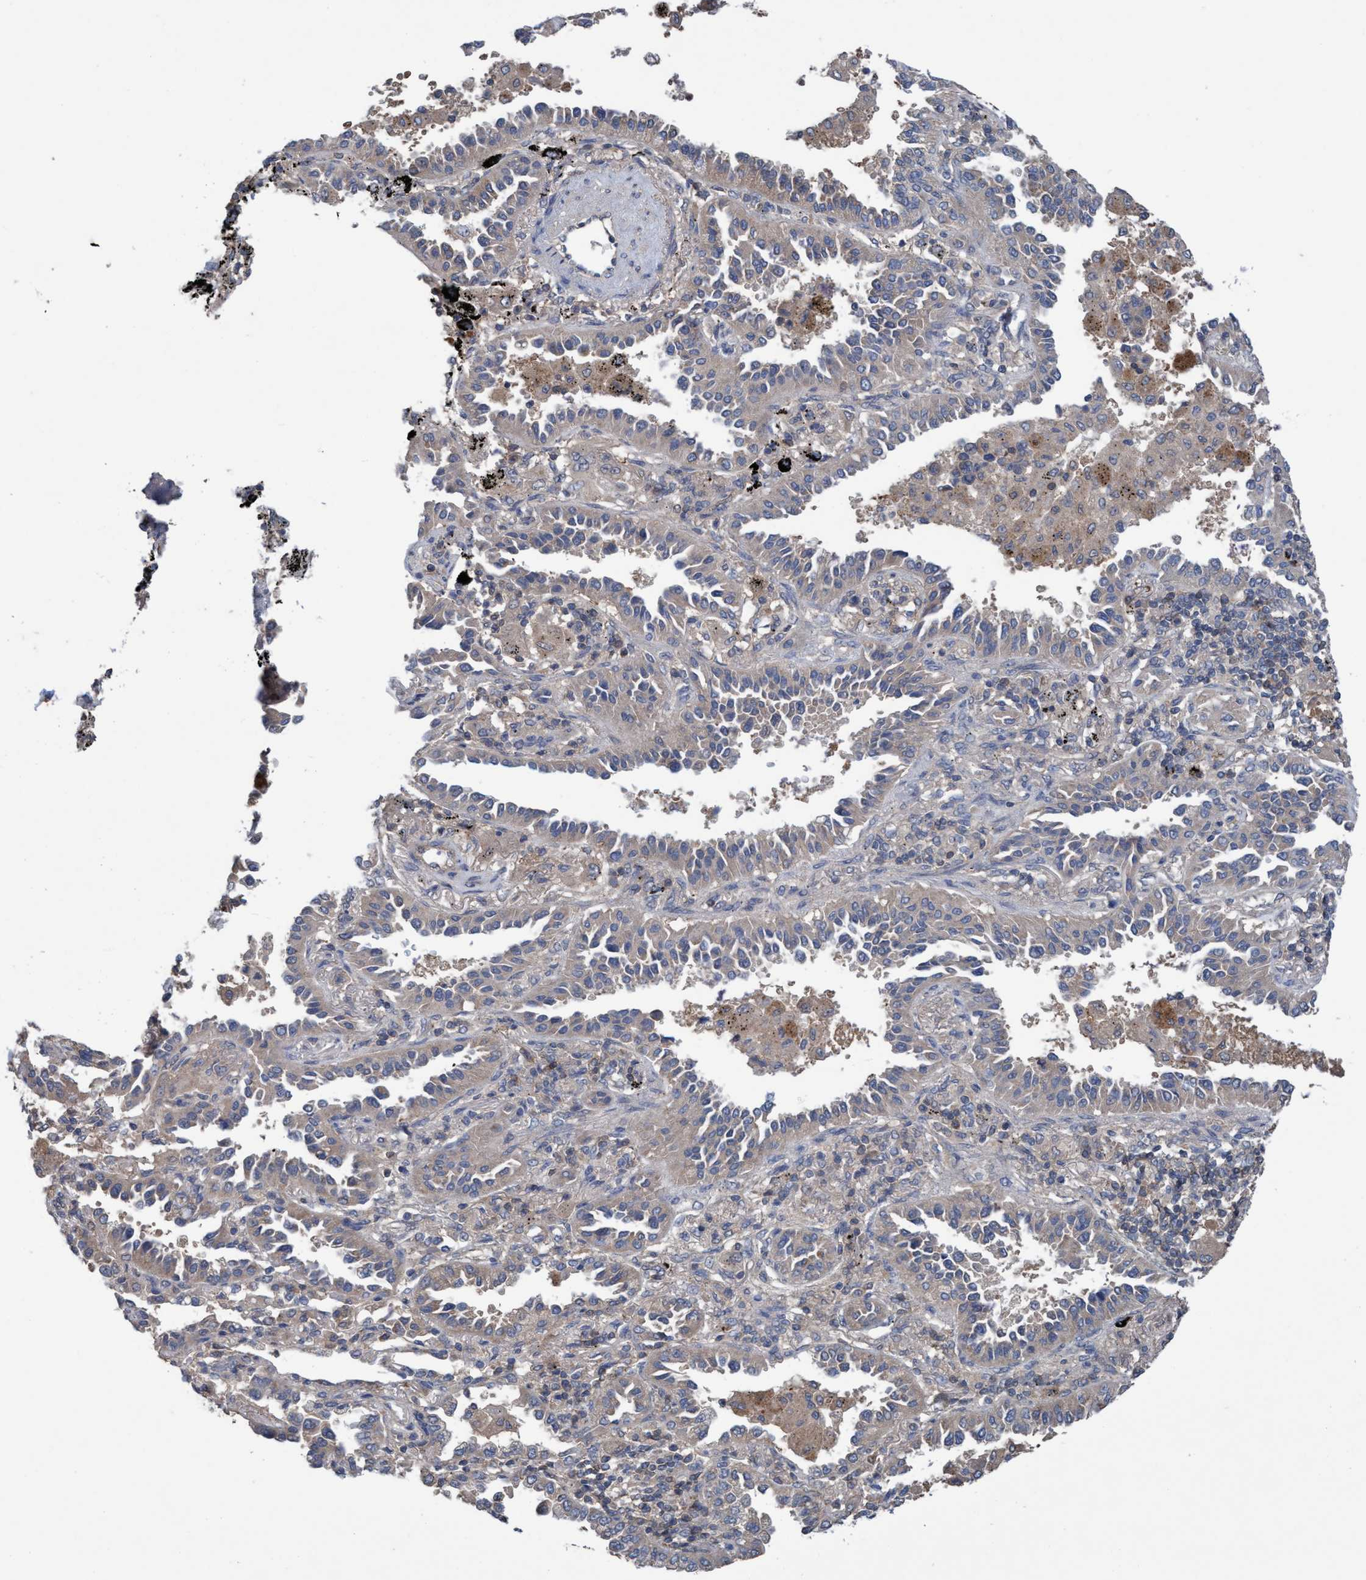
{"staining": {"intensity": "weak", "quantity": "<25%", "location": "cytoplasmic/membranous"}, "tissue": "lung cancer", "cell_type": "Tumor cells", "image_type": "cancer", "snomed": [{"axis": "morphology", "description": "Normal tissue, NOS"}, {"axis": "morphology", "description": "Adenocarcinoma, NOS"}, {"axis": "topography", "description": "Lung"}], "caption": "Immunohistochemistry of human lung cancer (adenocarcinoma) exhibits no expression in tumor cells. (Stains: DAB IHC with hematoxylin counter stain, Microscopy: brightfield microscopy at high magnification).", "gene": "GLOD4", "patient": {"sex": "male", "age": 59}}